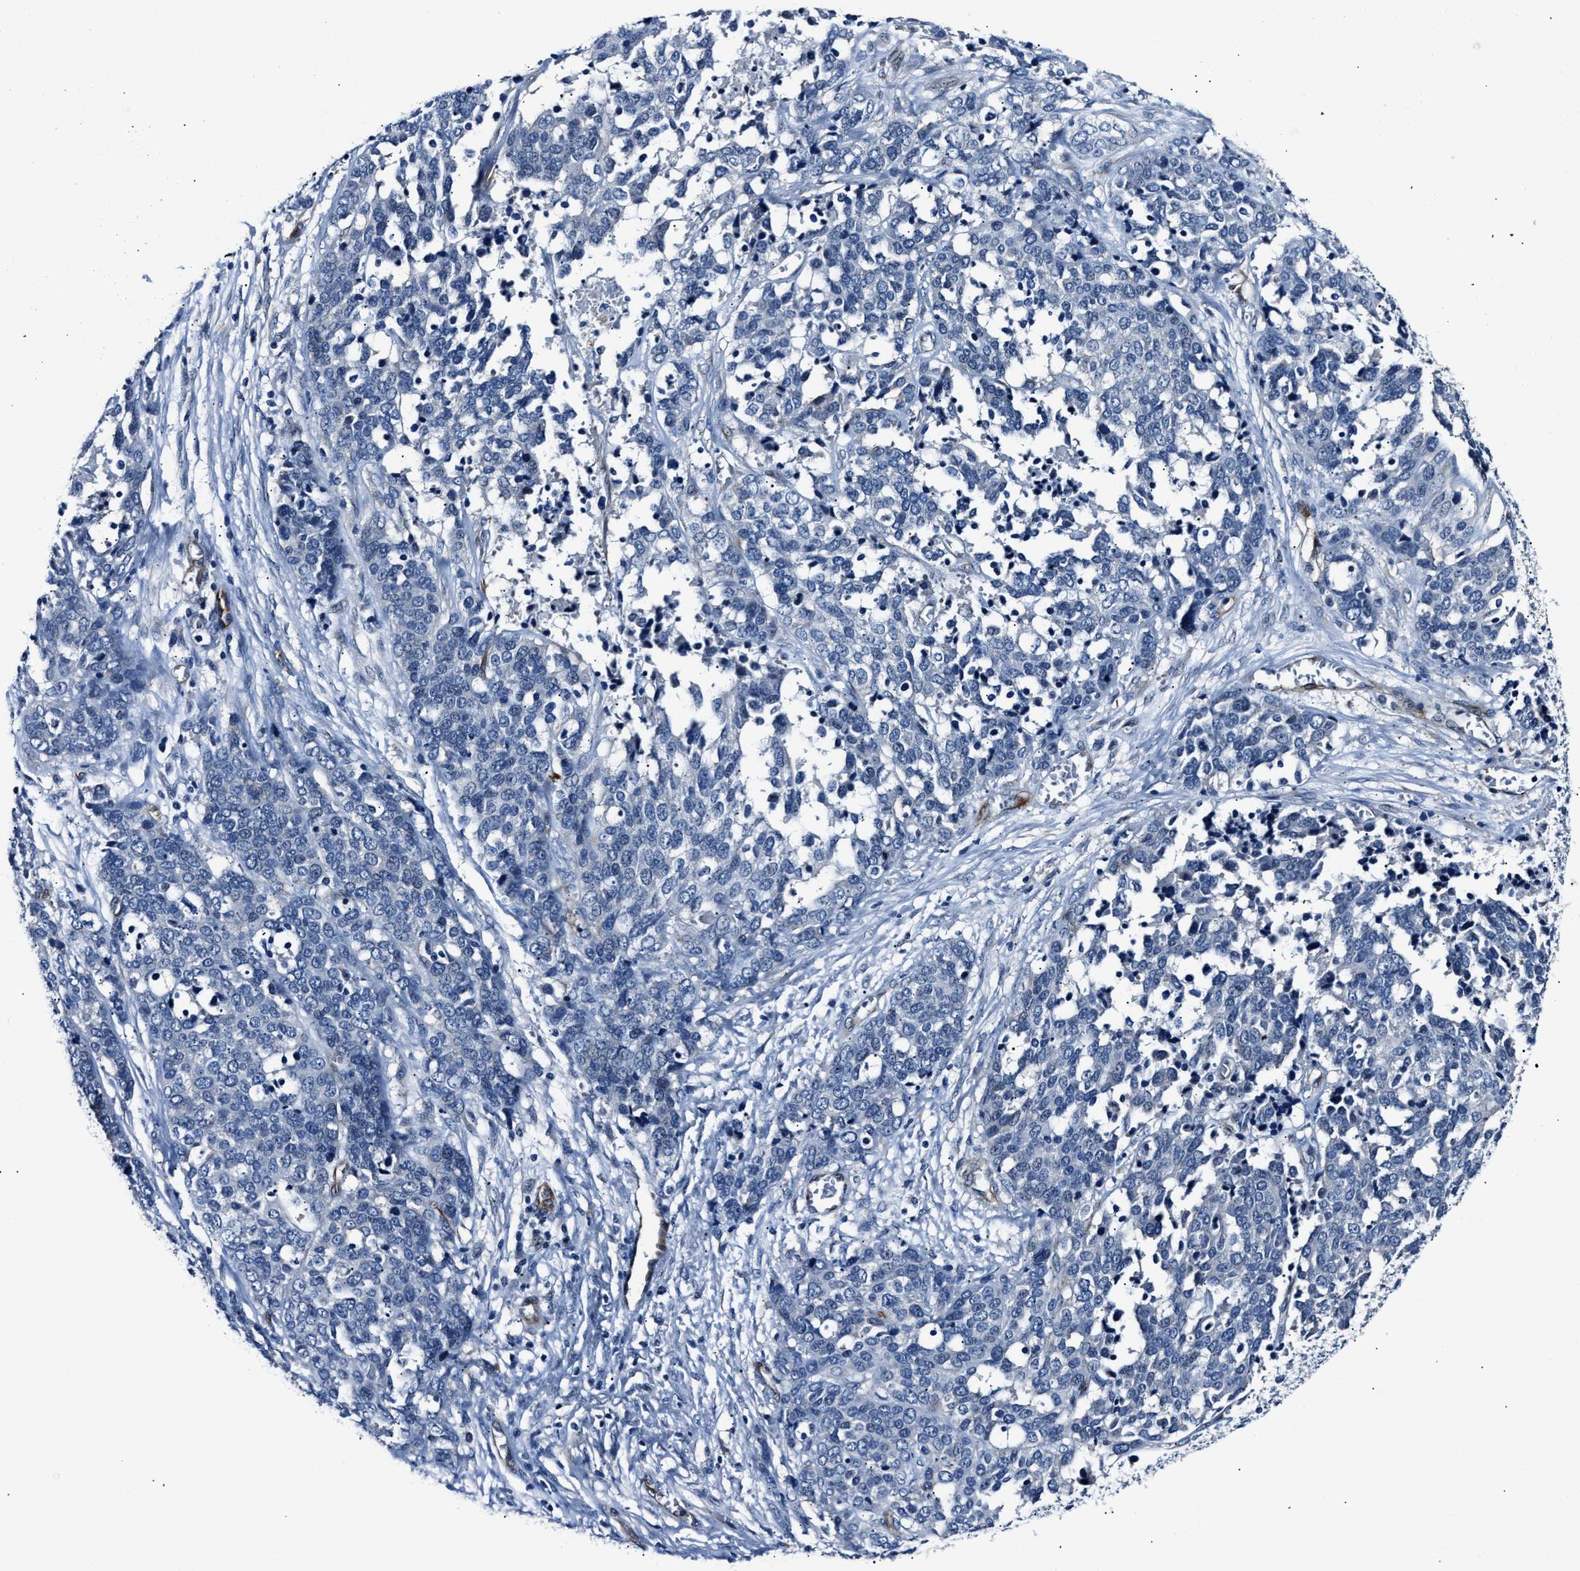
{"staining": {"intensity": "negative", "quantity": "none", "location": "none"}, "tissue": "ovarian cancer", "cell_type": "Tumor cells", "image_type": "cancer", "snomed": [{"axis": "morphology", "description": "Cystadenocarcinoma, serous, NOS"}, {"axis": "topography", "description": "Ovary"}], "caption": "This image is of ovarian cancer stained with IHC to label a protein in brown with the nuclei are counter-stained blue. There is no expression in tumor cells.", "gene": "MPDZ", "patient": {"sex": "female", "age": 44}}